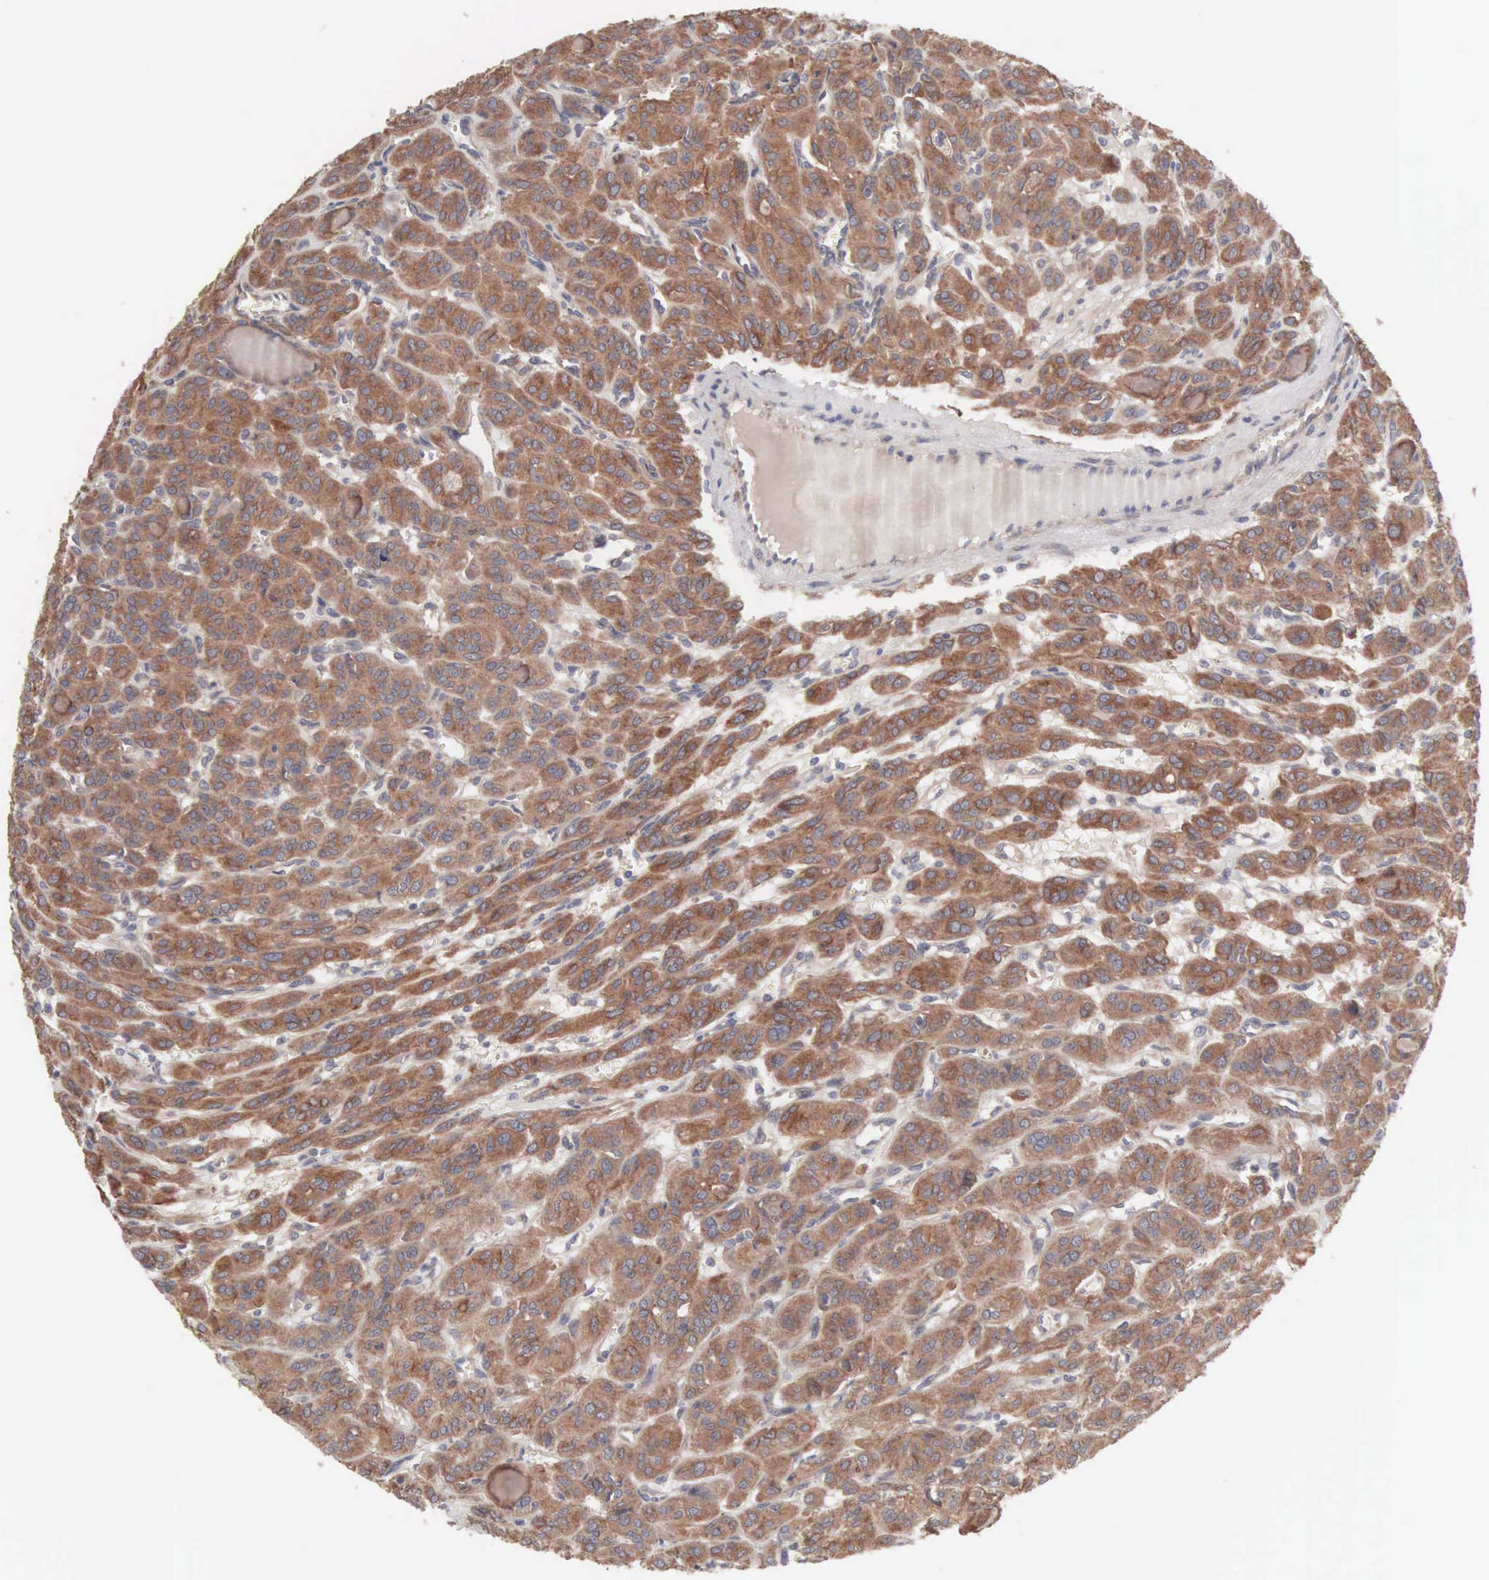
{"staining": {"intensity": "strong", "quantity": ">75%", "location": "cytoplasmic/membranous"}, "tissue": "thyroid cancer", "cell_type": "Tumor cells", "image_type": "cancer", "snomed": [{"axis": "morphology", "description": "Follicular adenoma carcinoma, NOS"}, {"axis": "topography", "description": "Thyroid gland"}], "caption": "Tumor cells demonstrate high levels of strong cytoplasmic/membranous expression in about >75% of cells in thyroid cancer (follicular adenoma carcinoma). (Stains: DAB in brown, nuclei in blue, Microscopy: brightfield microscopy at high magnification).", "gene": "INF2", "patient": {"sex": "female", "age": 71}}